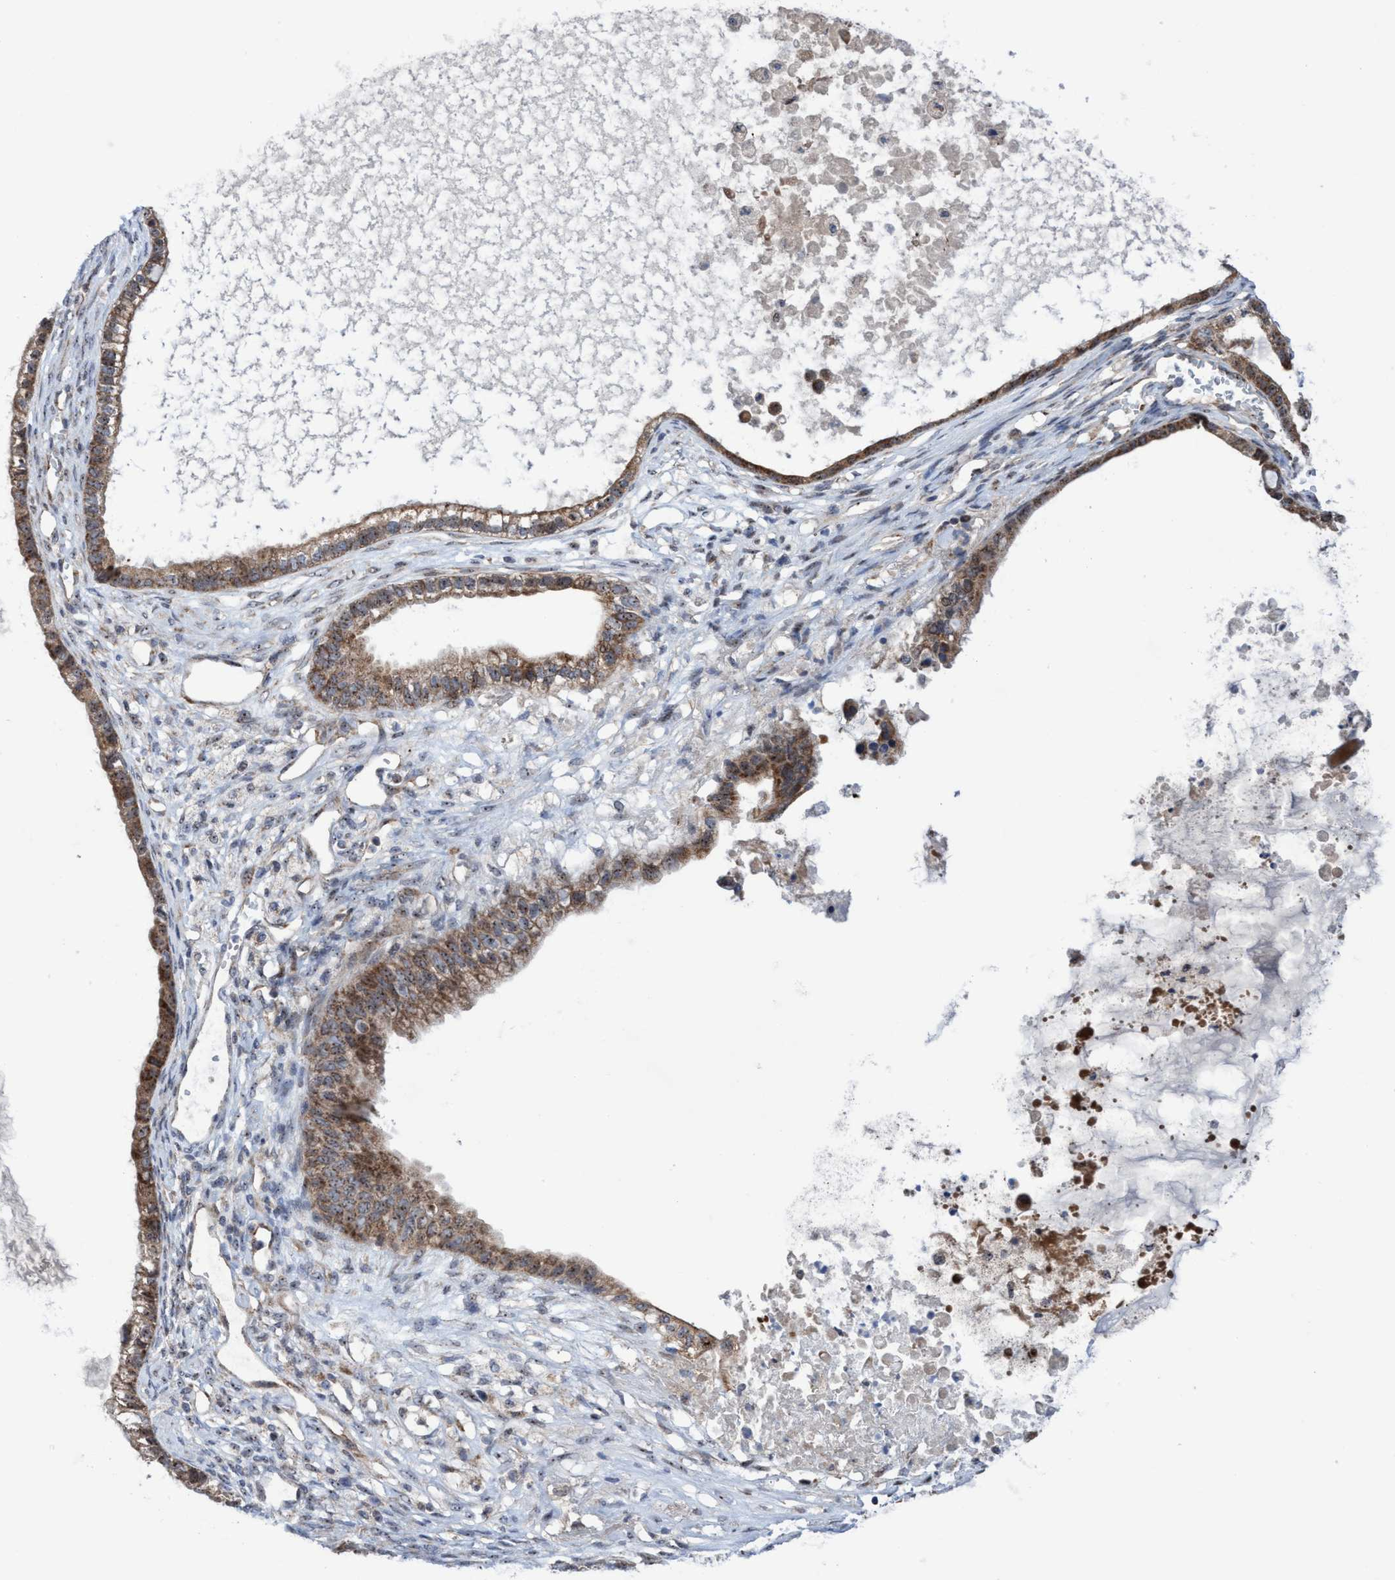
{"staining": {"intensity": "moderate", "quantity": ">75%", "location": "cytoplasmic/membranous,nuclear"}, "tissue": "ovarian cancer", "cell_type": "Tumor cells", "image_type": "cancer", "snomed": [{"axis": "morphology", "description": "Cystadenocarcinoma, mucinous, NOS"}, {"axis": "topography", "description": "Ovary"}], "caption": "Protein expression analysis of ovarian mucinous cystadenocarcinoma shows moderate cytoplasmic/membranous and nuclear positivity in approximately >75% of tumor cells.", "gene": "P2RY14", "patient": {"sex": "female", "age": 80}}